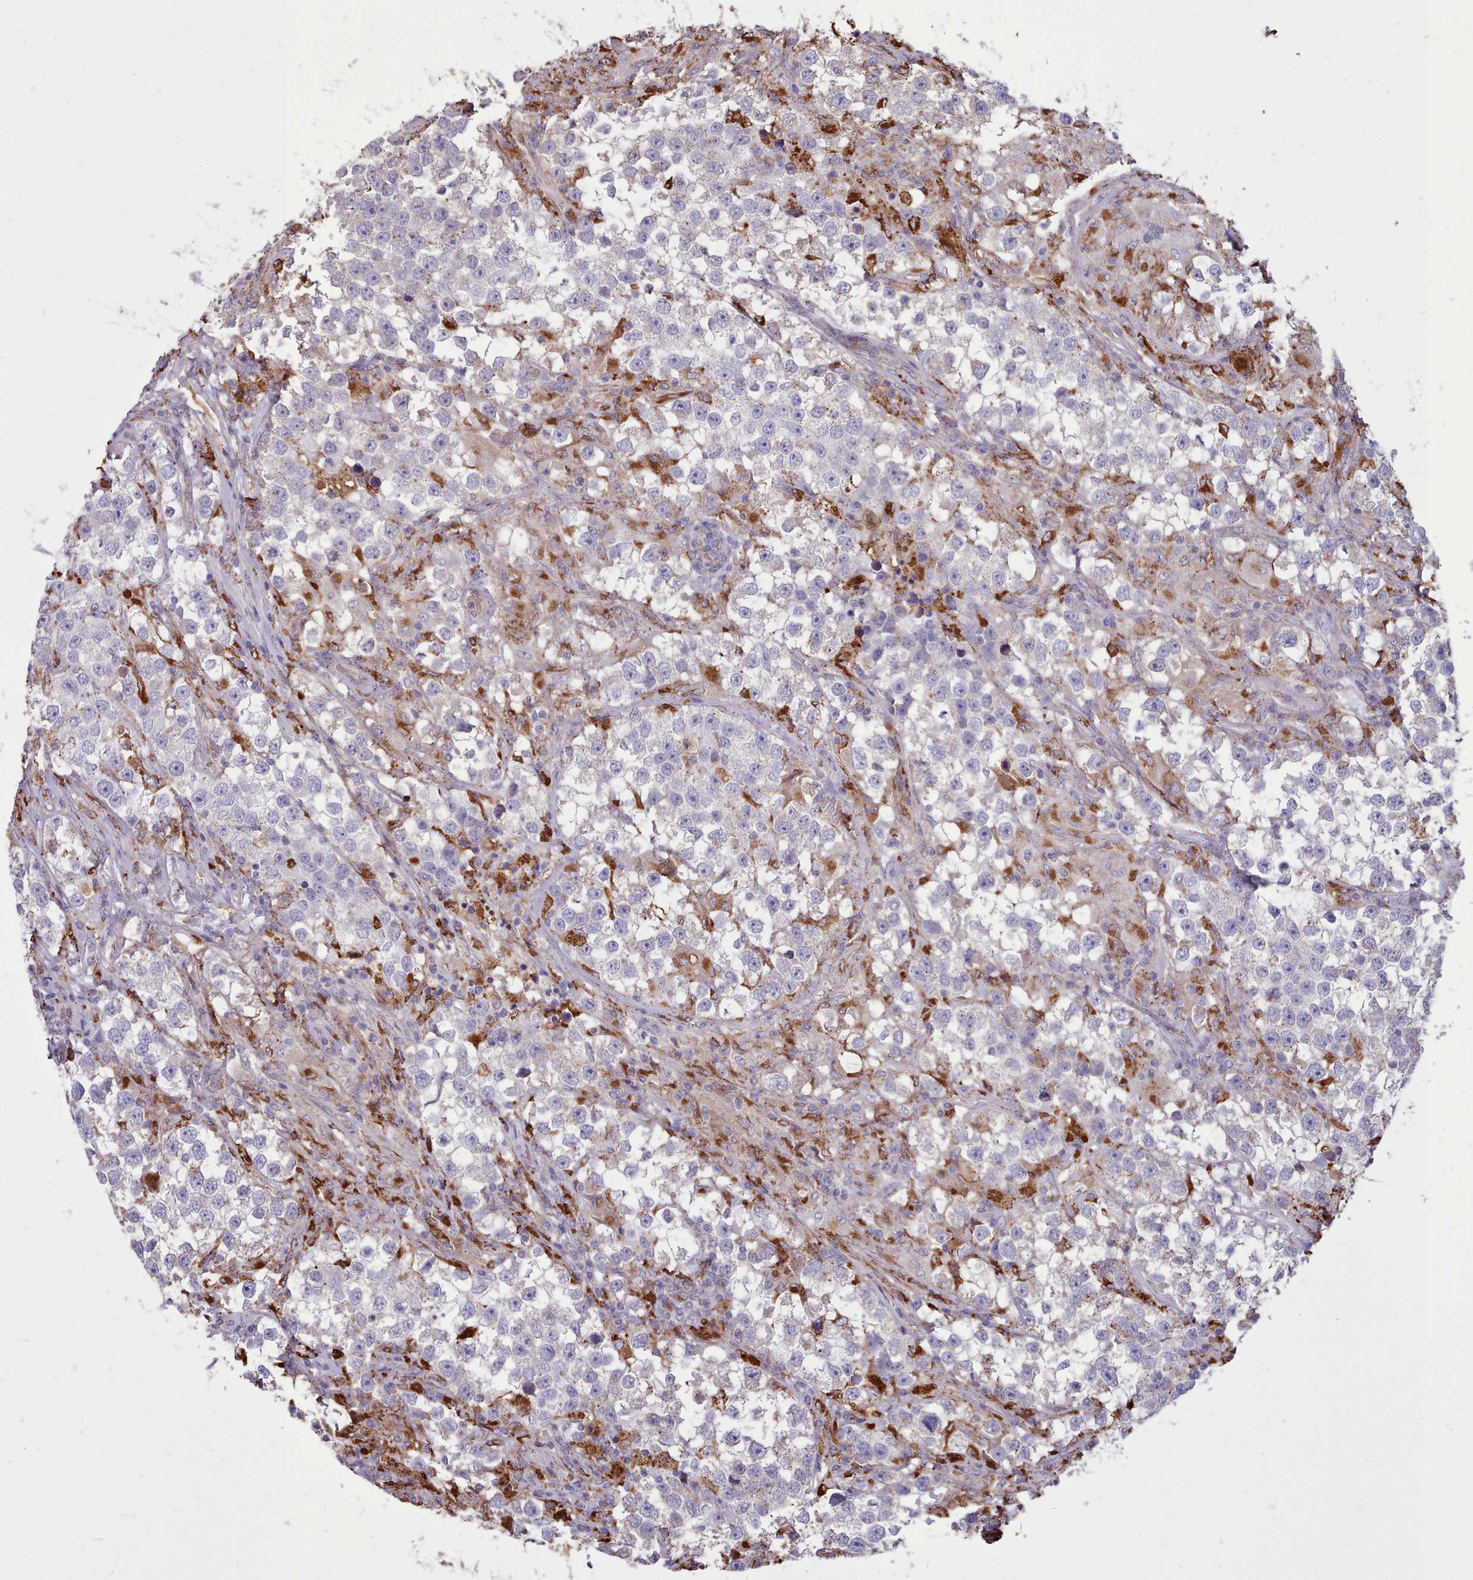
{"staining": {"intensity": "negative", "quantity": "none", "location": "none"}, "tissue": "testis cancer", "cell_type": "Tumor cells", "image_type": "cancer", "snomed": [{"axis": "morphology", "description": "Seminoma, NOS"}, {"axis": "topography", "description": "Testis"}], "caption": "Testis cancer was stained to show a protein in brown. There is no significant staining in tumor cells.", "gene": "PACSIN3", "patient": {"sex": "male", "age": 46}}